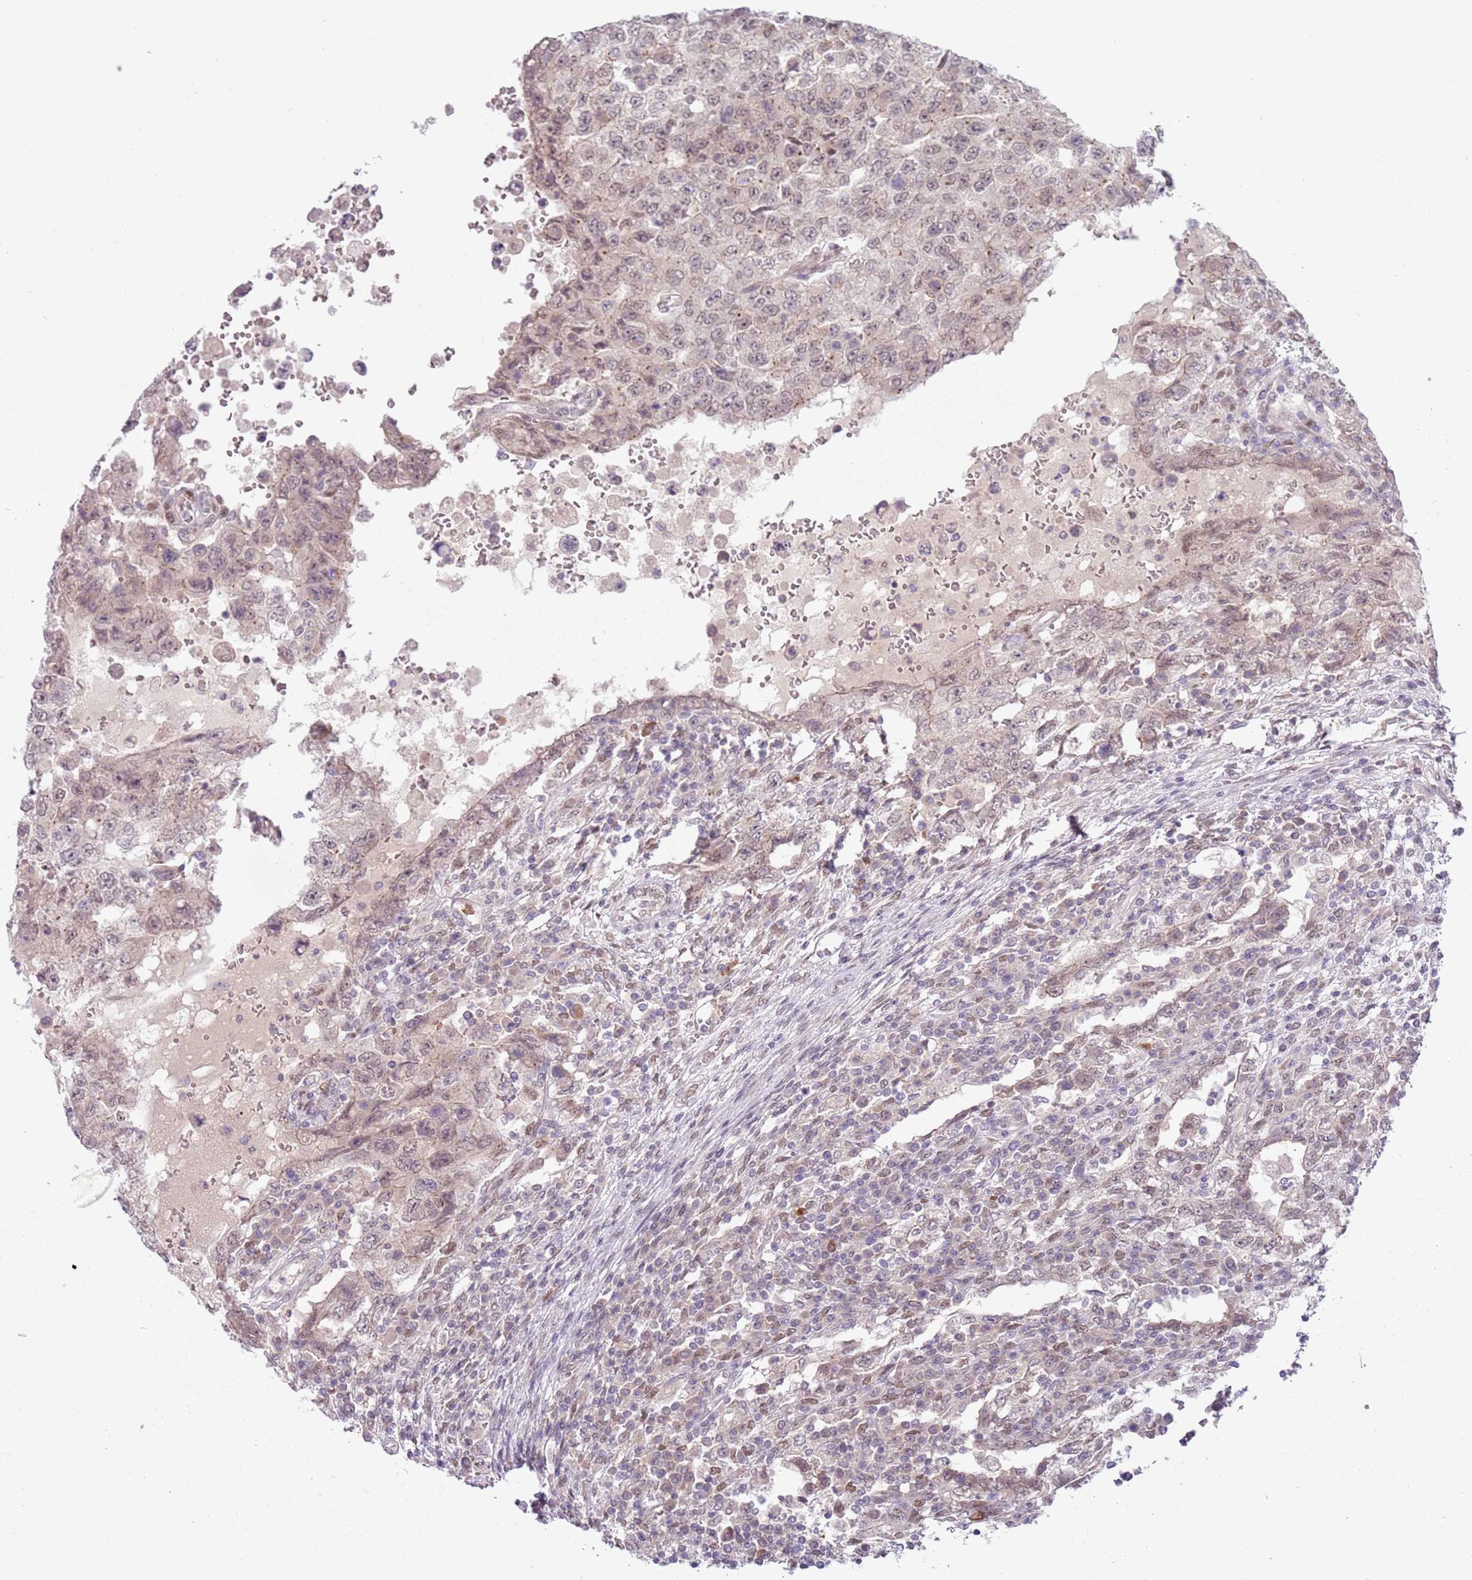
{"staining": {"intensity": "weak", "quantity": ">75%", "location": "nuclear"}, "tissue": "testis cancer", "cell_type": "Tumor cells", "image_type": "cancer", "snomed": [{"axis": "morphology", "description": "Carcinoma, Embryonal, NOS"}, {"axis": "topography", "description": "Testis"}], "caption": "Immunohistochemistry of human testis cancer (embryonal carcinoma) displays low levels of weak nuclear positivity in about >75% of tumor cells.", "gene": "TM2D1", "patient": {"sex": "male", "age": 26}}